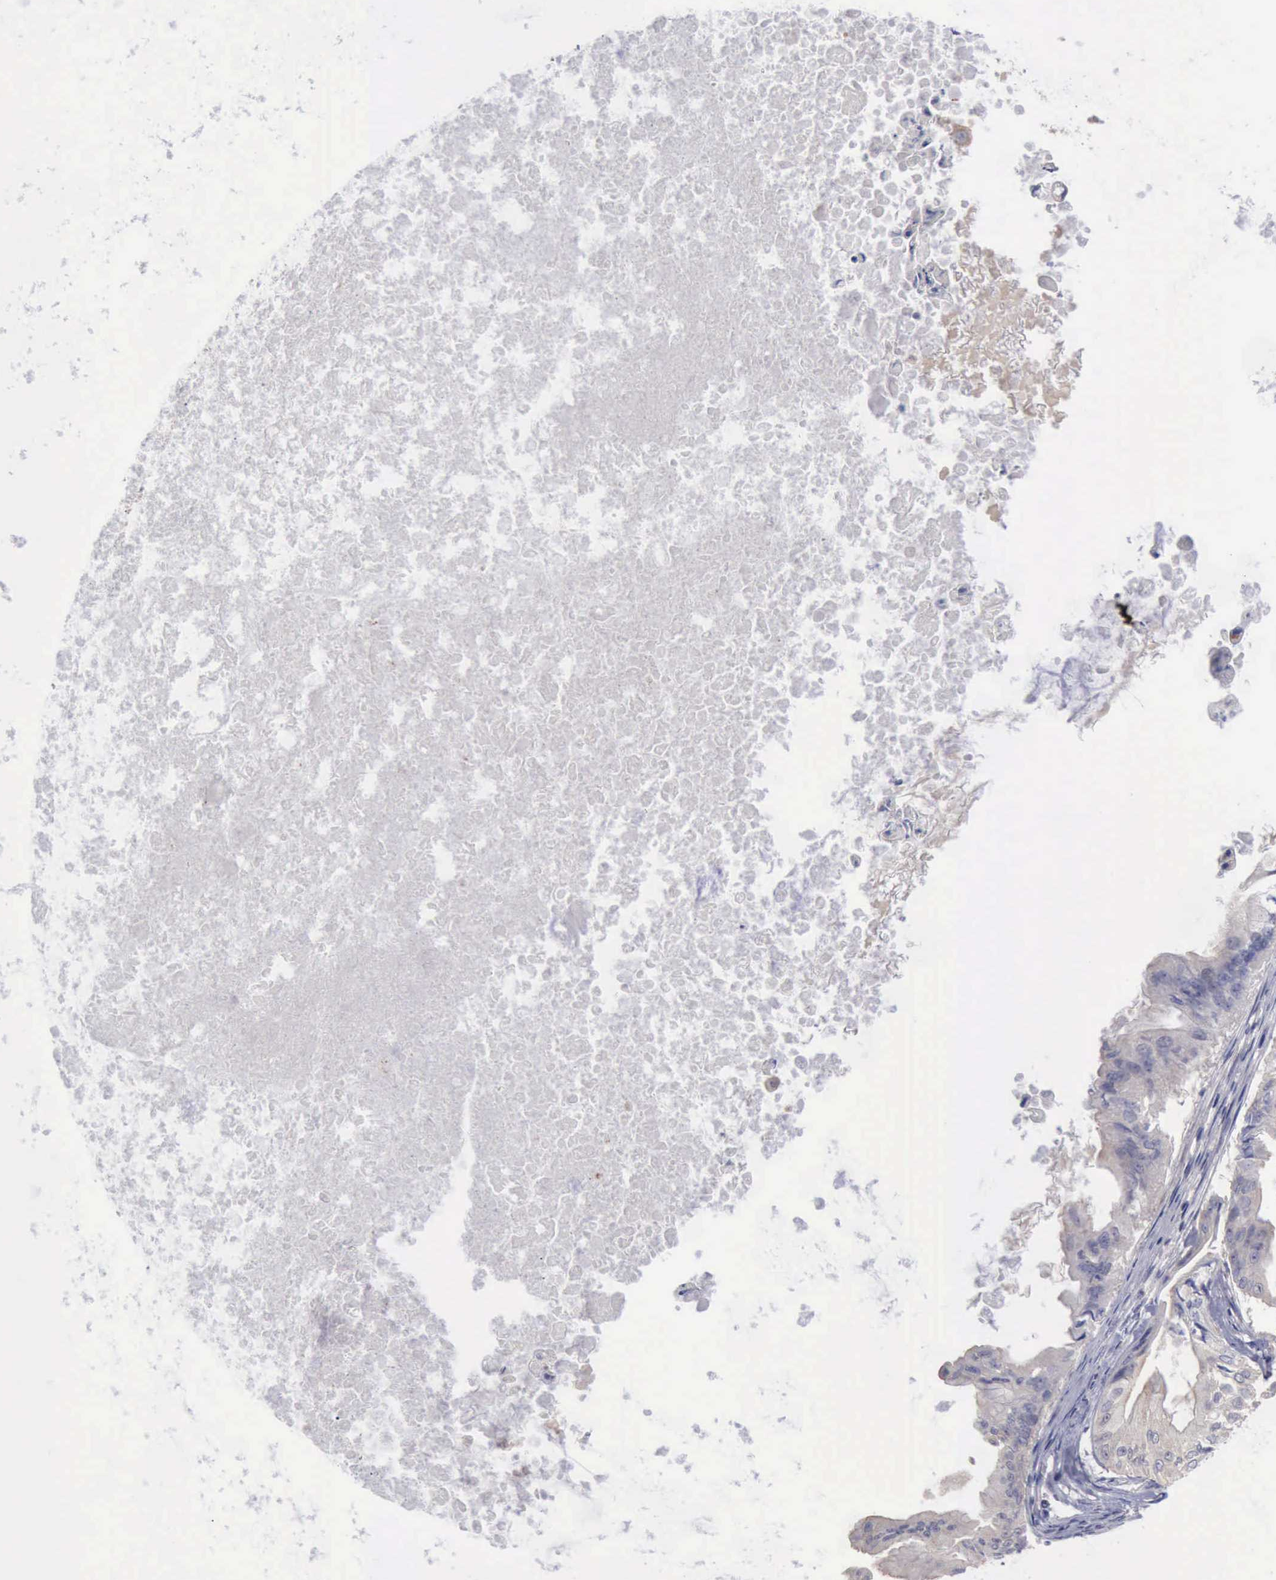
{"staining": {"intensity": "negative", "quantity": "none", "location": "none"}, "tissue": "ovarian cancer", "cell_type": "Tumor cells", "image_type": "cancer", "snomed": [{"axis": "morphology", "description": "Cystadenocarcinoma, mucinous, NOS"}, {"axis": "topography", "description": "Ovary"}], "caption": "Human mucinous cystadenocarcinoma (ovarian) stained for a protein using IHC exhibits no staining in tumor cells.", "gene": "PHKA1", "patient": {"sex": "female", "age": 37}}